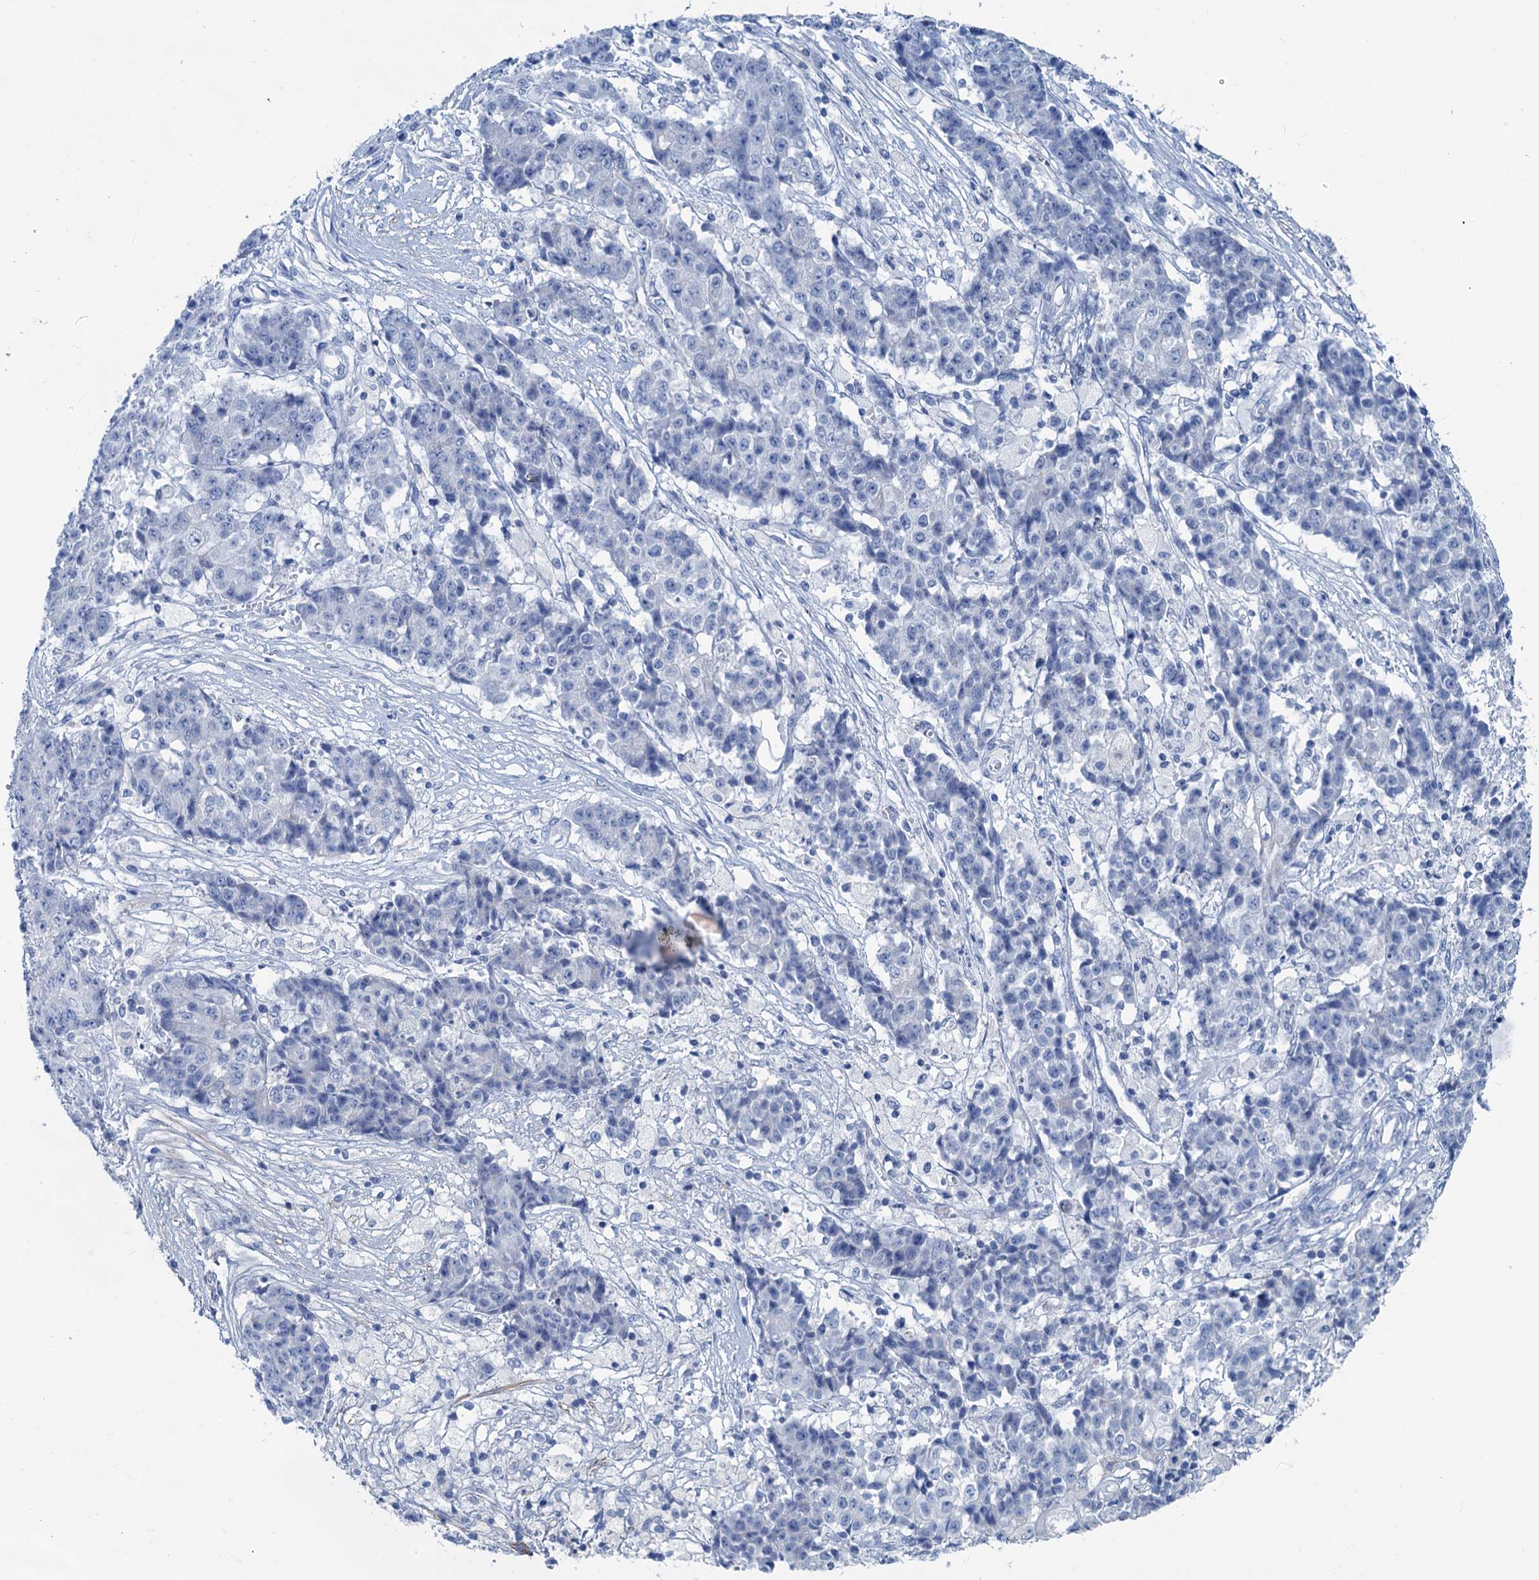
{"staining": {"intensity": "negative", "quantity": "none", "location": "none"}, "tissue": "ovarian cancer", "cell_type": "Tumor cells", "image_type": "cancer", "snomed": [{"axis": "morphology", "description": "Carcinoma, endometroid"}, {"axis": "topography", "description": "Ovary"}], "caption": "This is an immunohistochemistry histopathology image of endometroid carcinoma (ovarian). There is no staining in tumor cells.", "gene": "SLC1A3", "patient": {"sex": "female", "age": 42}}